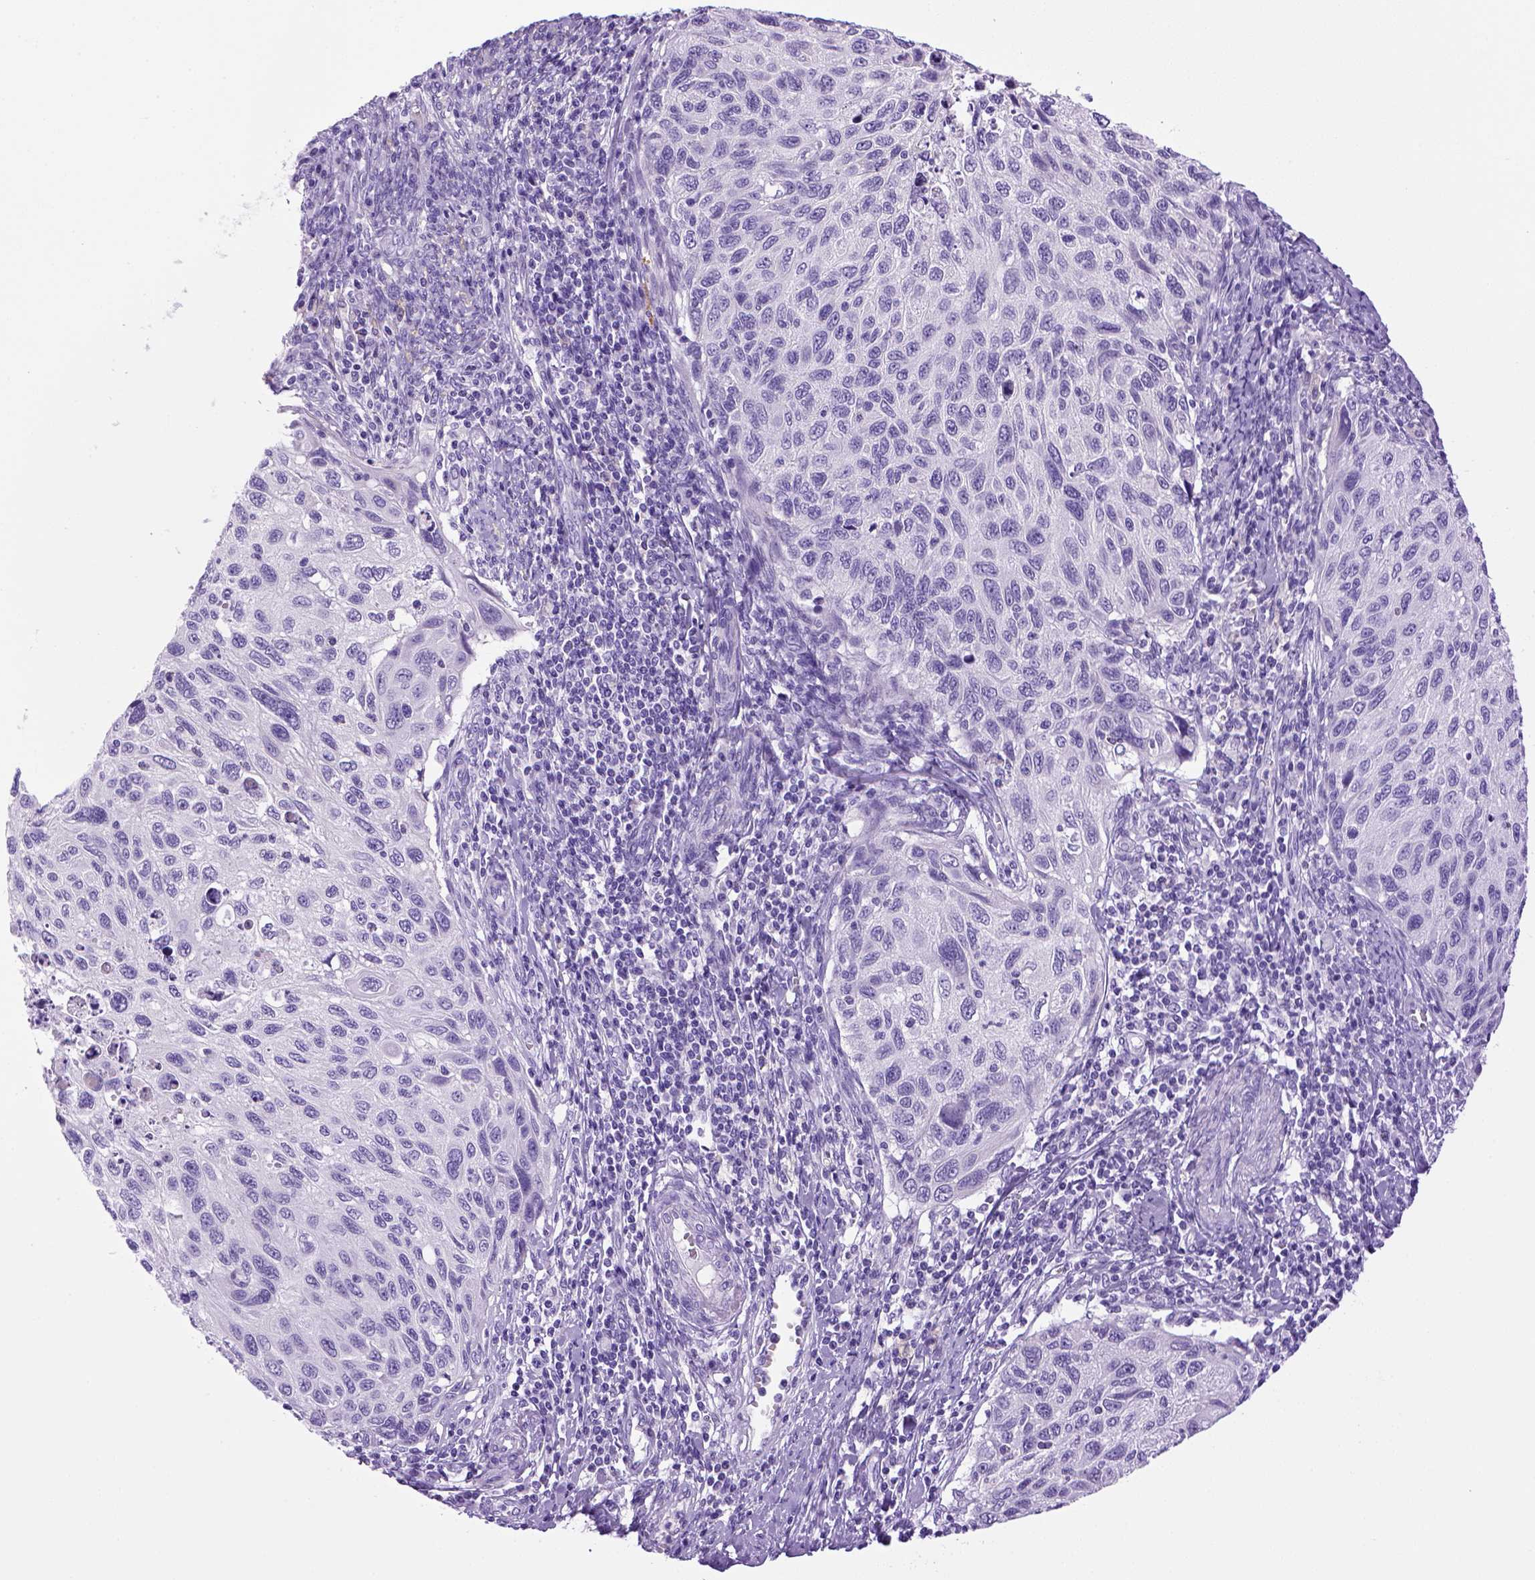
{"staining": {"intensity": "negative", "quantity": "none", "location": "none"}, "tissue": "cervical cancer", "cell_type": "Tumor cells", "image_type": "cancer", "snomed": [{"axis": "morphology", "description": "Squamous cell carcinoma, NOS"}, {"axis": "topography", "description": "Cervix"}], "caption": "IHC of cervical cancer (squamous cell carcinoma) reveals no positivity in tumor cells.", "gene": "SGCG", "patient": {"sex": "female", "age": 70}}